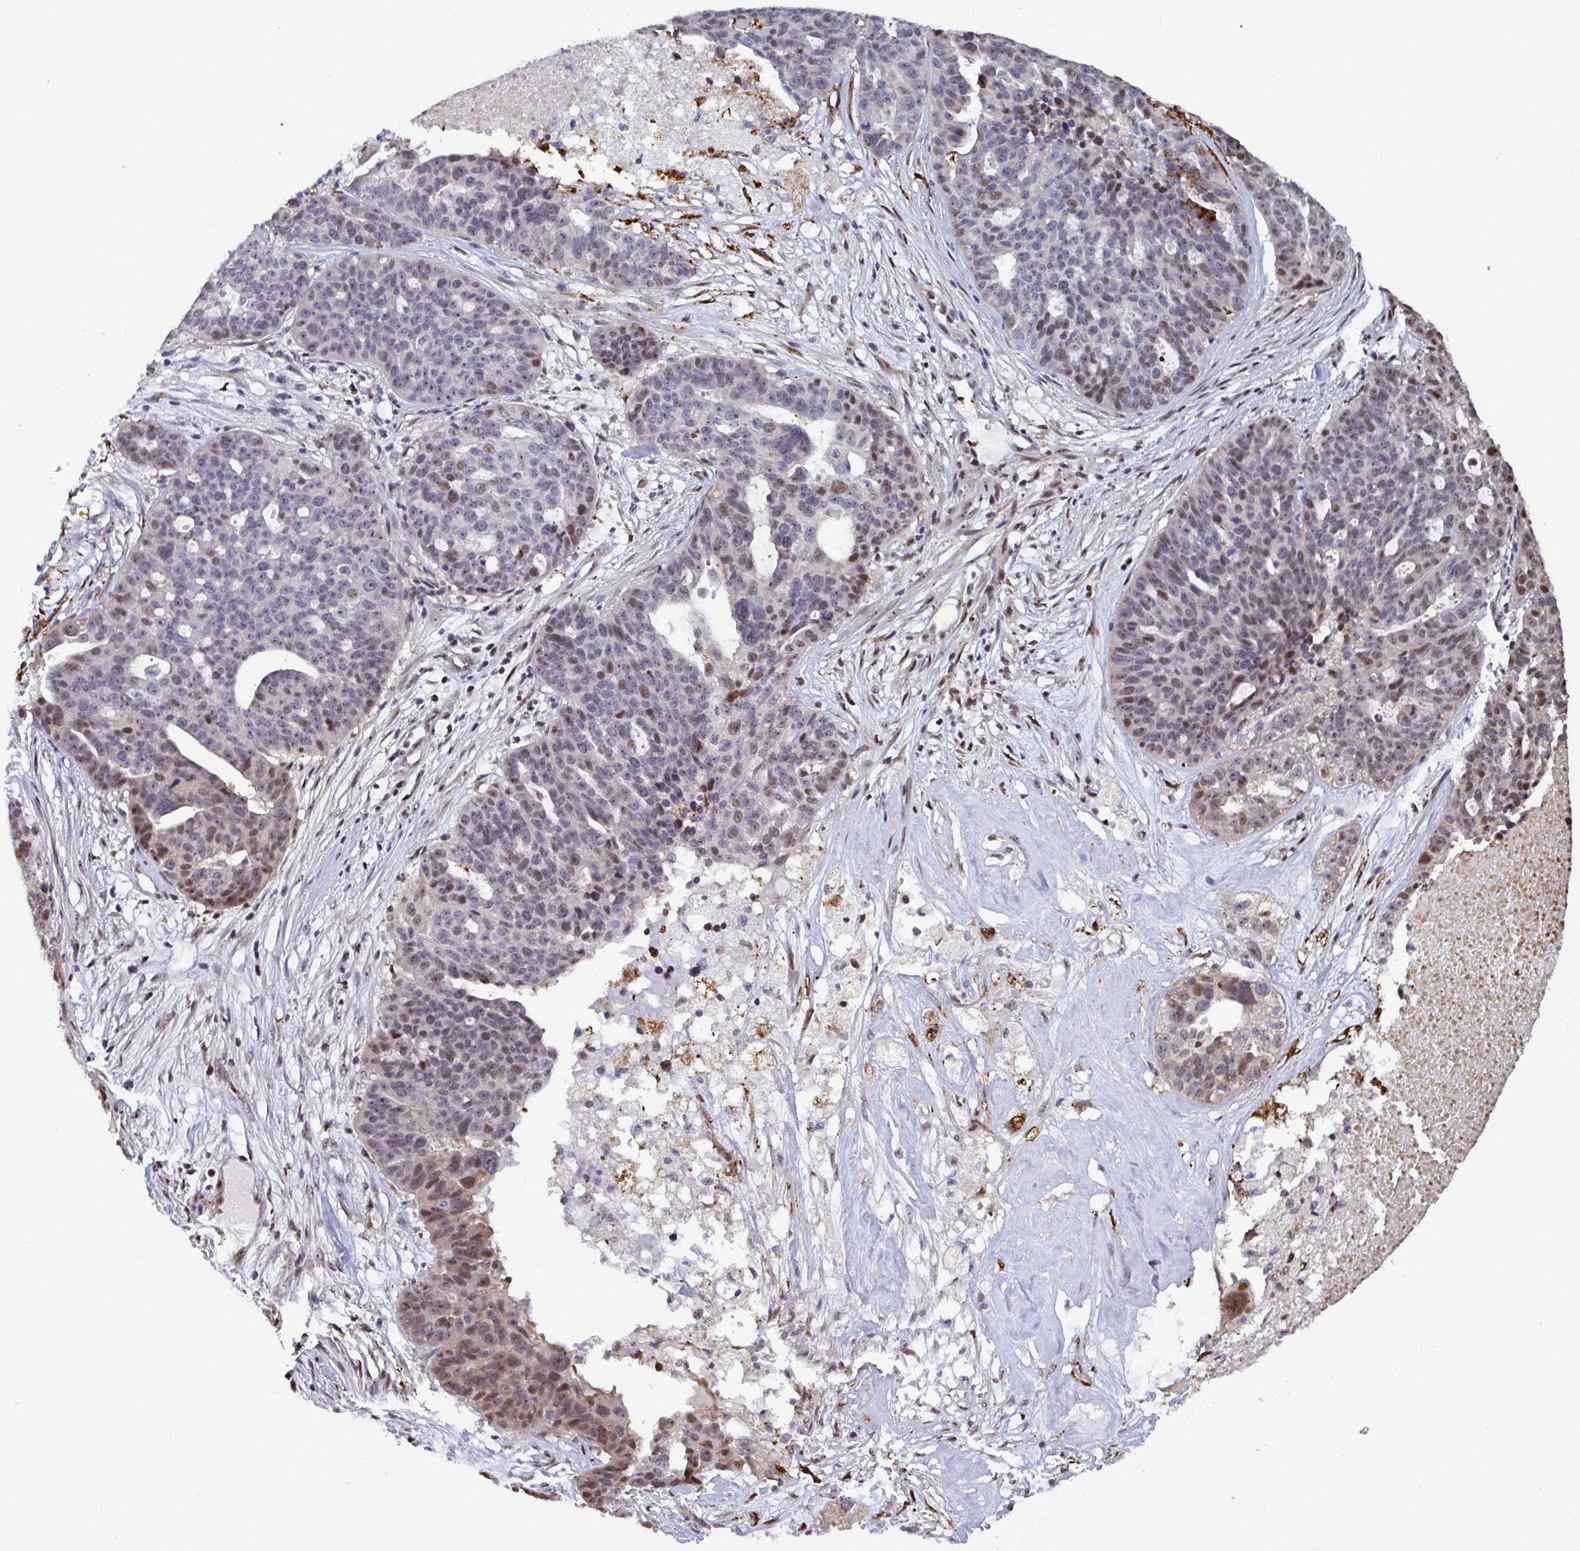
{"staining": {"intensity": "moderate", "quantity": "<25%", "location": "nuclear"}, "tissue": "ovarian cancer", "cell_type": "Tumor cells", "image_type": "cancer", "snomed": [{"axis": "morphology", "description": "Cystadenocarcinoma, serous, NOS"}, {"axis": "topography", "description": "Ovary"}], "caption": "Serous cystadenocarcinoma (ovarian) stained with immunohistochemistry reveals moderate nuclear expression in about <25% of tumor cells. (DAB IHC with brightfield microscopy, high magnification).", "gene": "PELI2", "patient": {"sex": "female", "age": 59}}